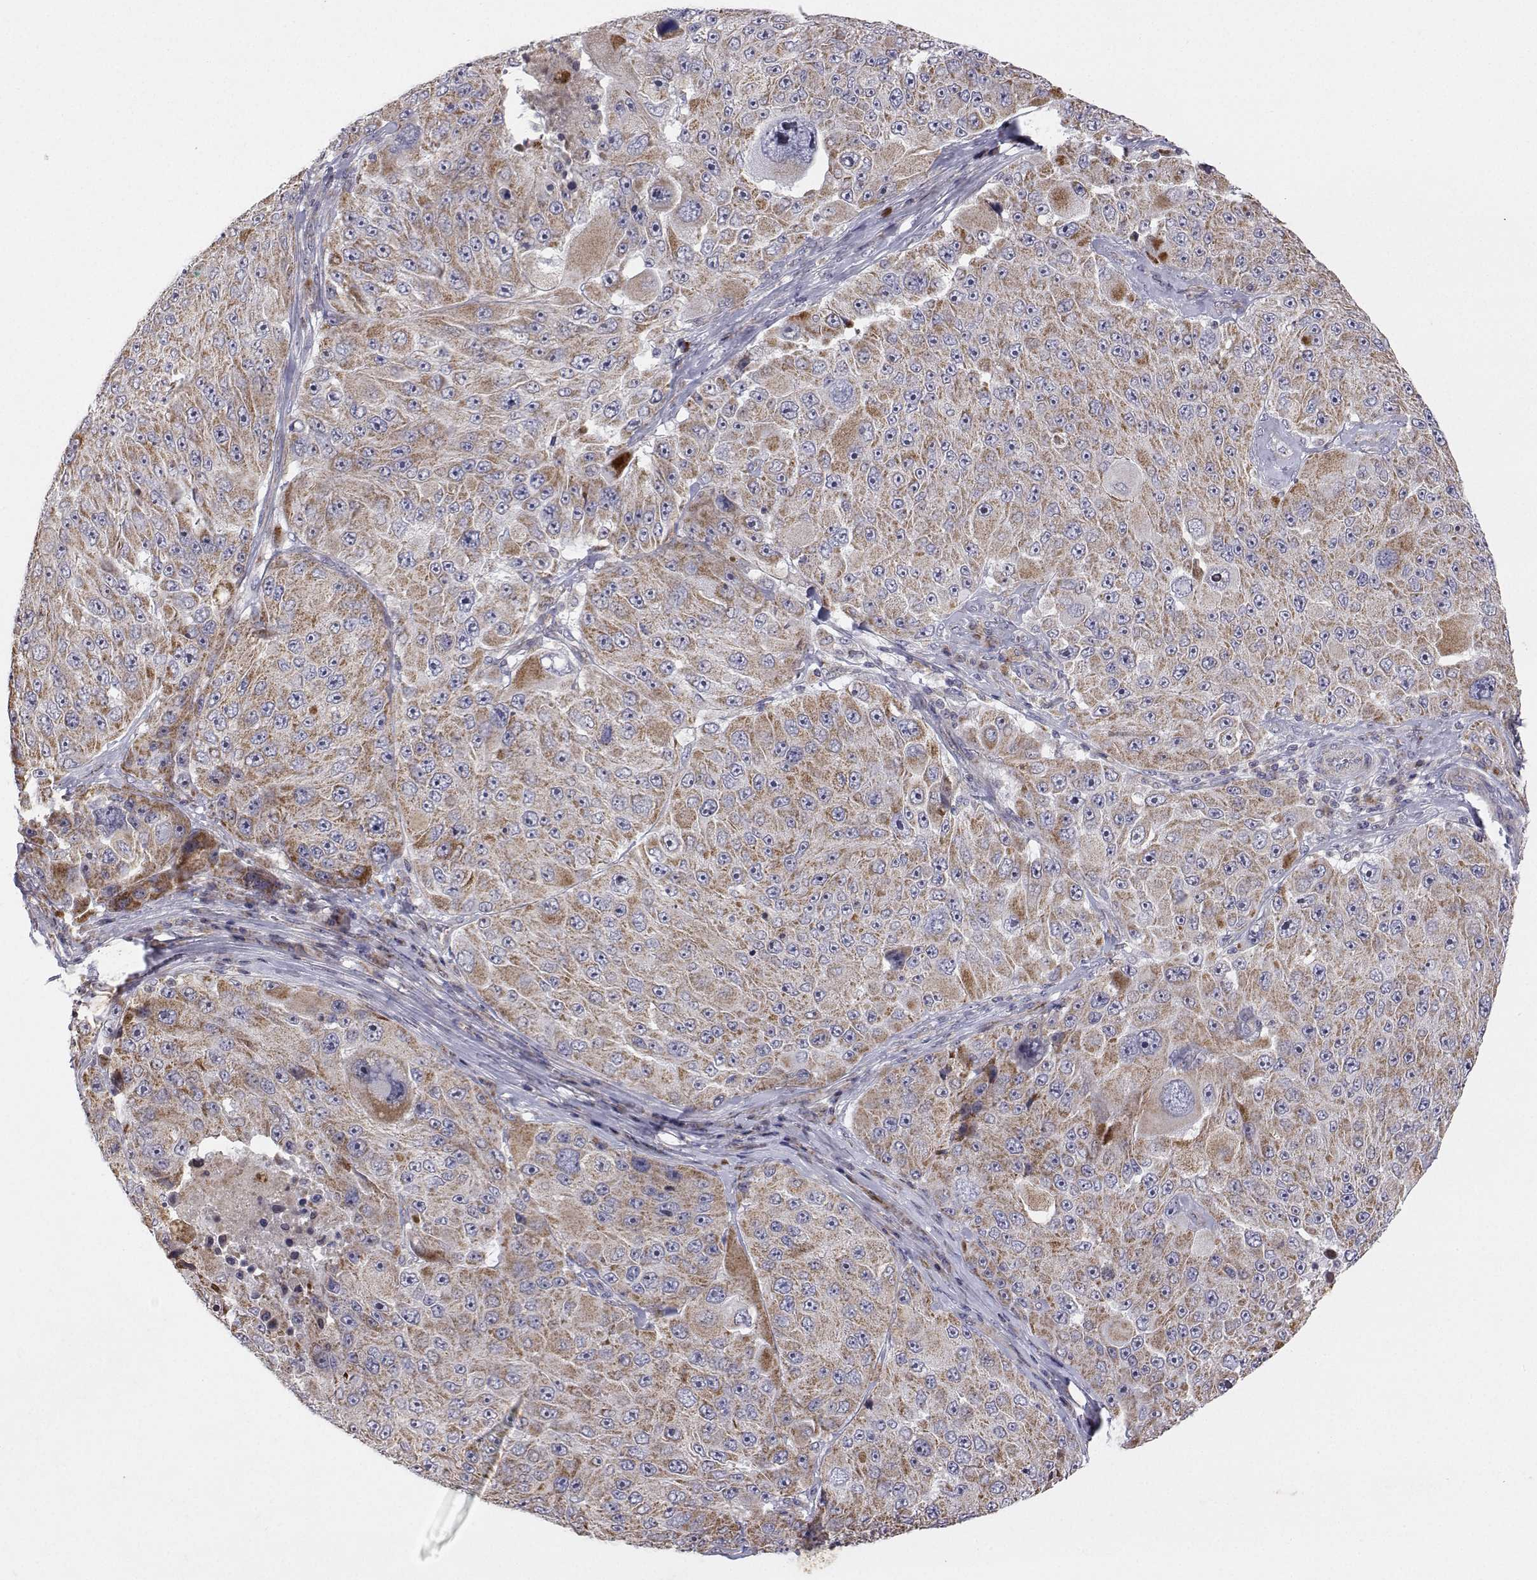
{"staining": {"intensity": "moderate", "quantity": ">75%", "location": "cytoplasmic/membranous"}, "tissue": "melanoma", "cell_type": "Tumor cells", "image_type": "cancer", "snomed": [{"axis": "morphology", "description": "Malignant melanoma, Metastatic site"}, {"axis": "topography", "description": "Lymph node"}], "caption": "This micrograph reveals immunohistochemistry (IHC) staining of melanoma, with medium moderate cytoplasmic/membranous expression in about >75% of tumor cells.", "gene": "MRPL3", "patient": {"sex": "male", "age": 62}}